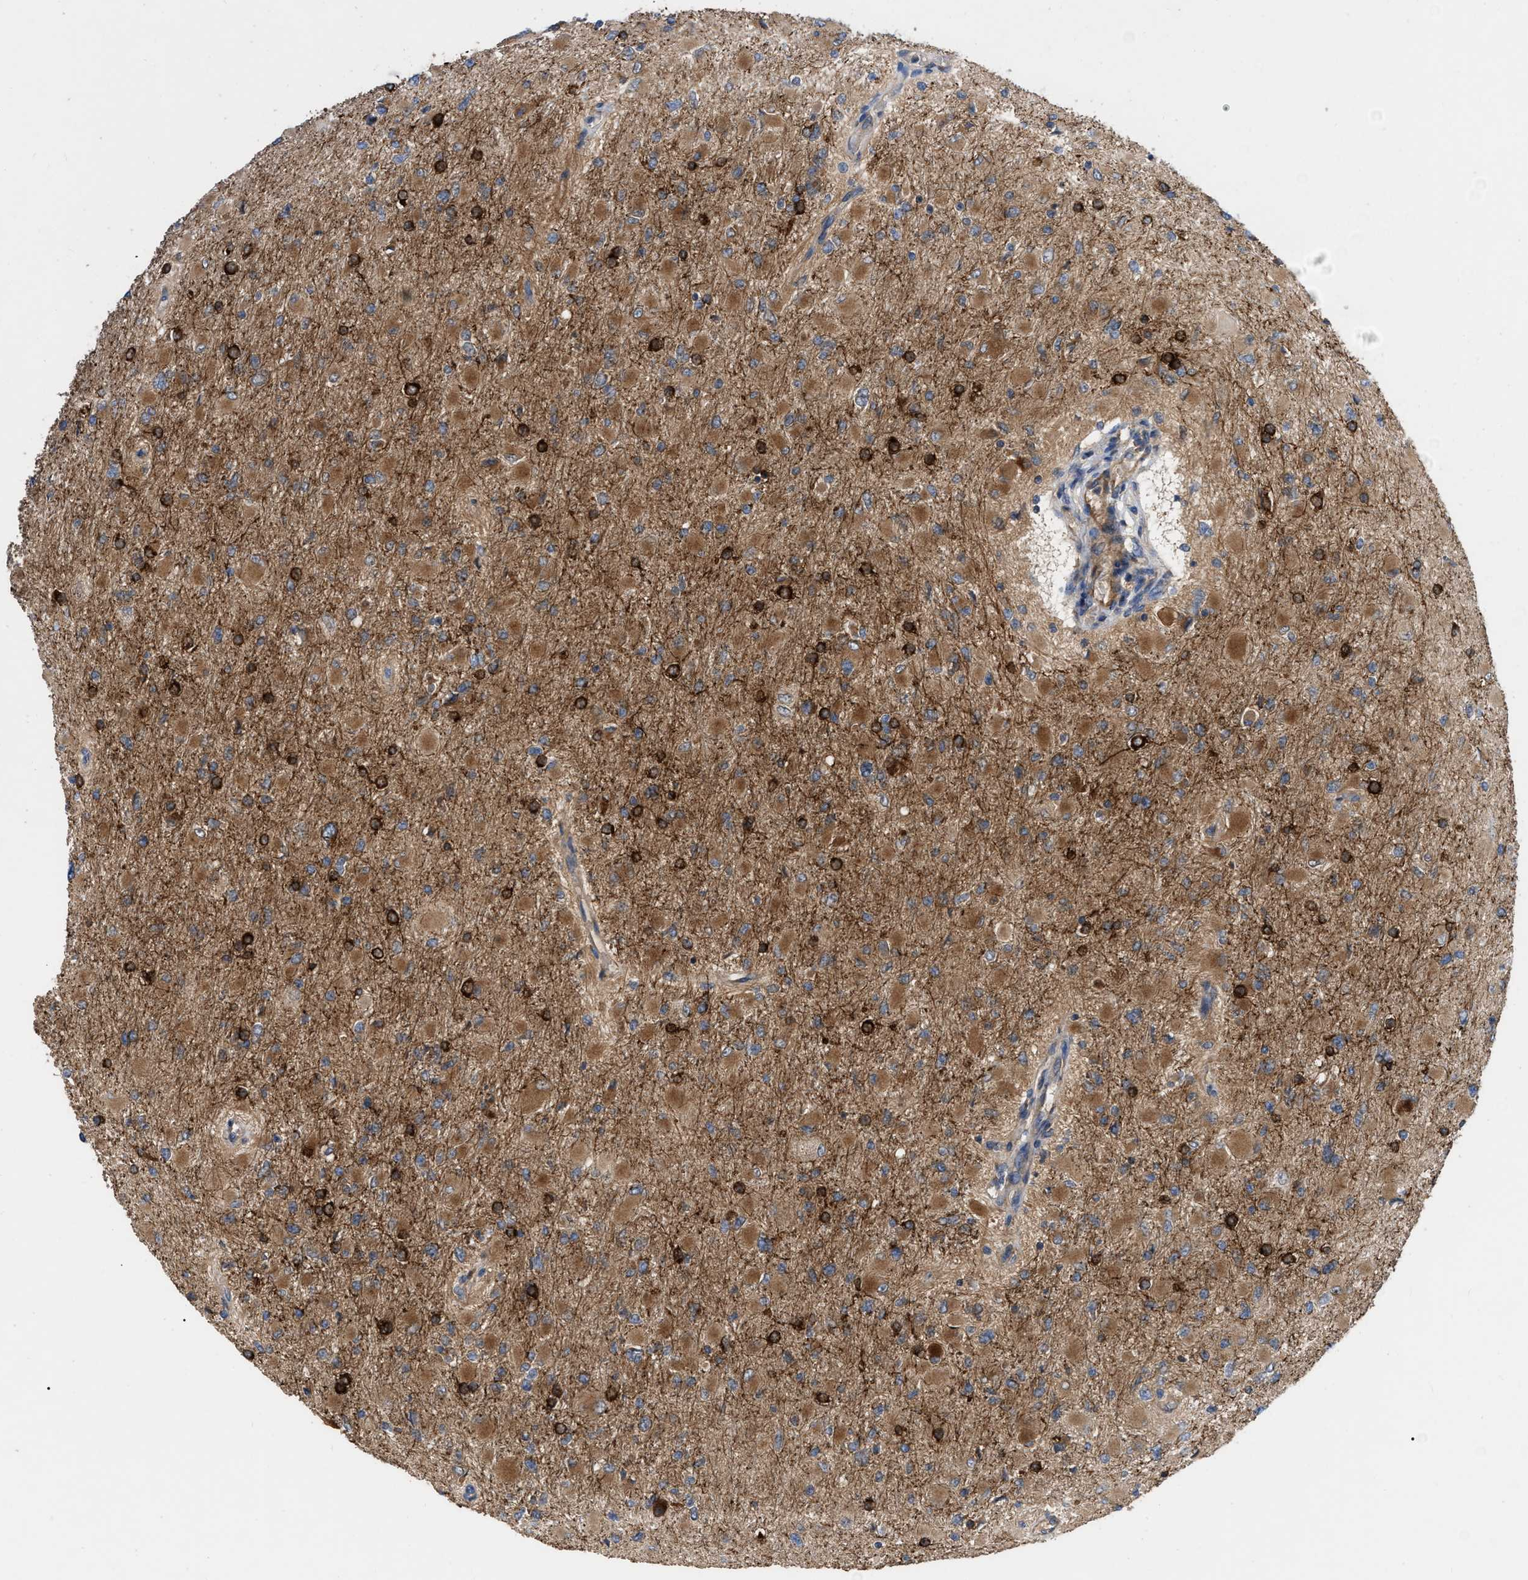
{"staining": {"intensity": "moderate", "quantity": ">75%", "location": "cytoplasmic/membranous"}, "tissue": "glioma", "cell_type": "Tumor cells", "image_type": "cancer", "snomed": [{"axis": "morphology", "description": "Glioma, malignant, High grade"}, {"axis": "topography", "description": "Cerebral cortex"}], "caption": "There is medium levels of moderate cytoplasmic/membranous expression in tumor cells of malignant glioma (high-grade), as demonstrated by immunohistochemical staining (brown color).", "gene": "RABEP1", "patient": {"sex": "female", "age": 36}}